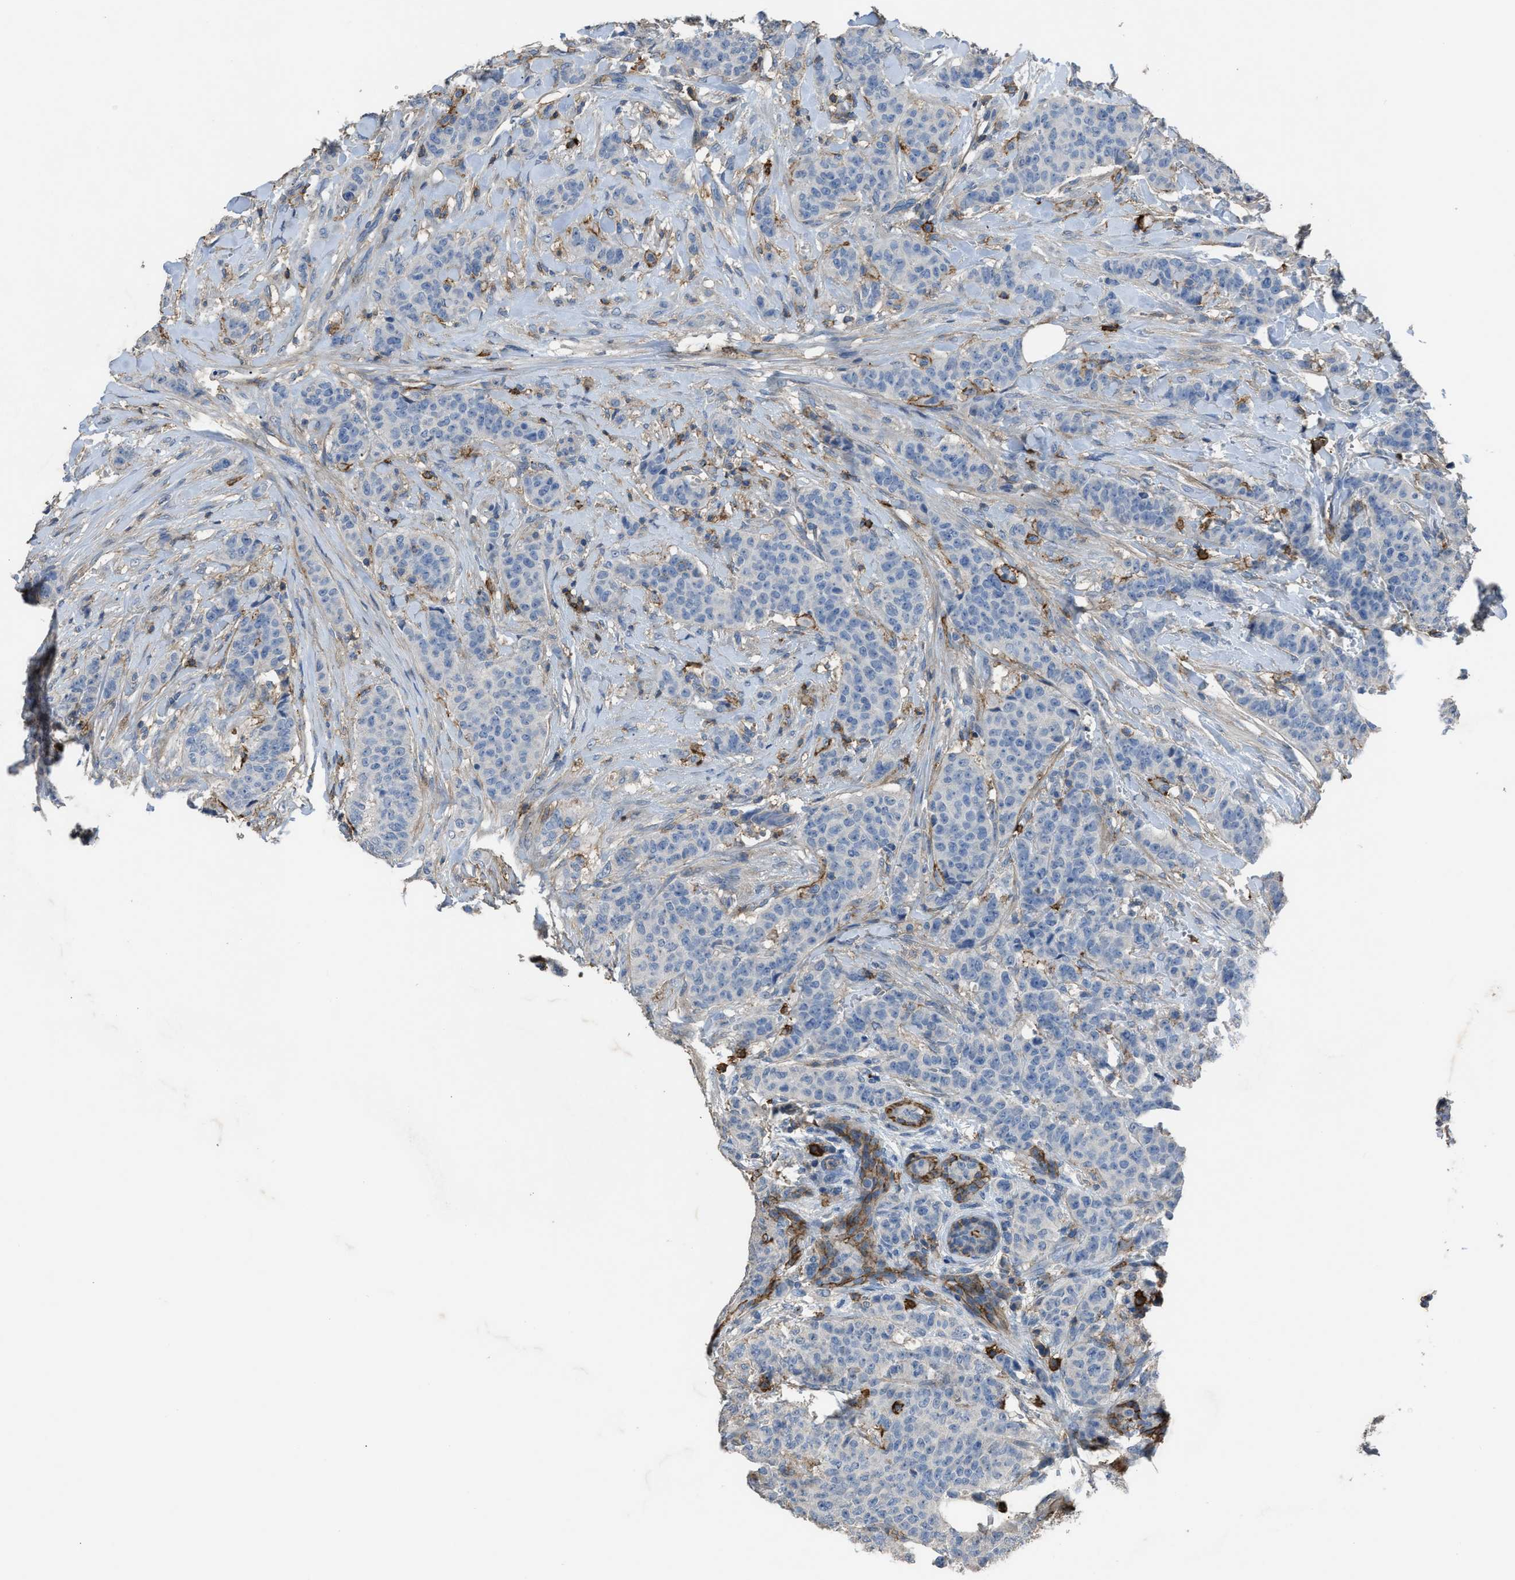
{"staining": {"intensity": "negative", "quantity": "none", "location": "none"}, "tissue": "breast cancer", "cell_type": "Tumor cells", "image_type": "cancer", "snomed": [{"axis": "morphology", "description": "Normal tissue, NOS"}, {"axis": "morphology", "description": "Duct carcinoma"}, {"axis": "topography", "description": "Breast"}], "caption": "The IHC photomicrograph has no significant staining in tumor cells of invasive ductal carcinoma (breast) tissue. The staining is performed using DAB brown chromogen with nuclei counter-stained in using hematoxylin.", "gene": "OR51E1", "patient": {"sex": "female", "age": 40}}